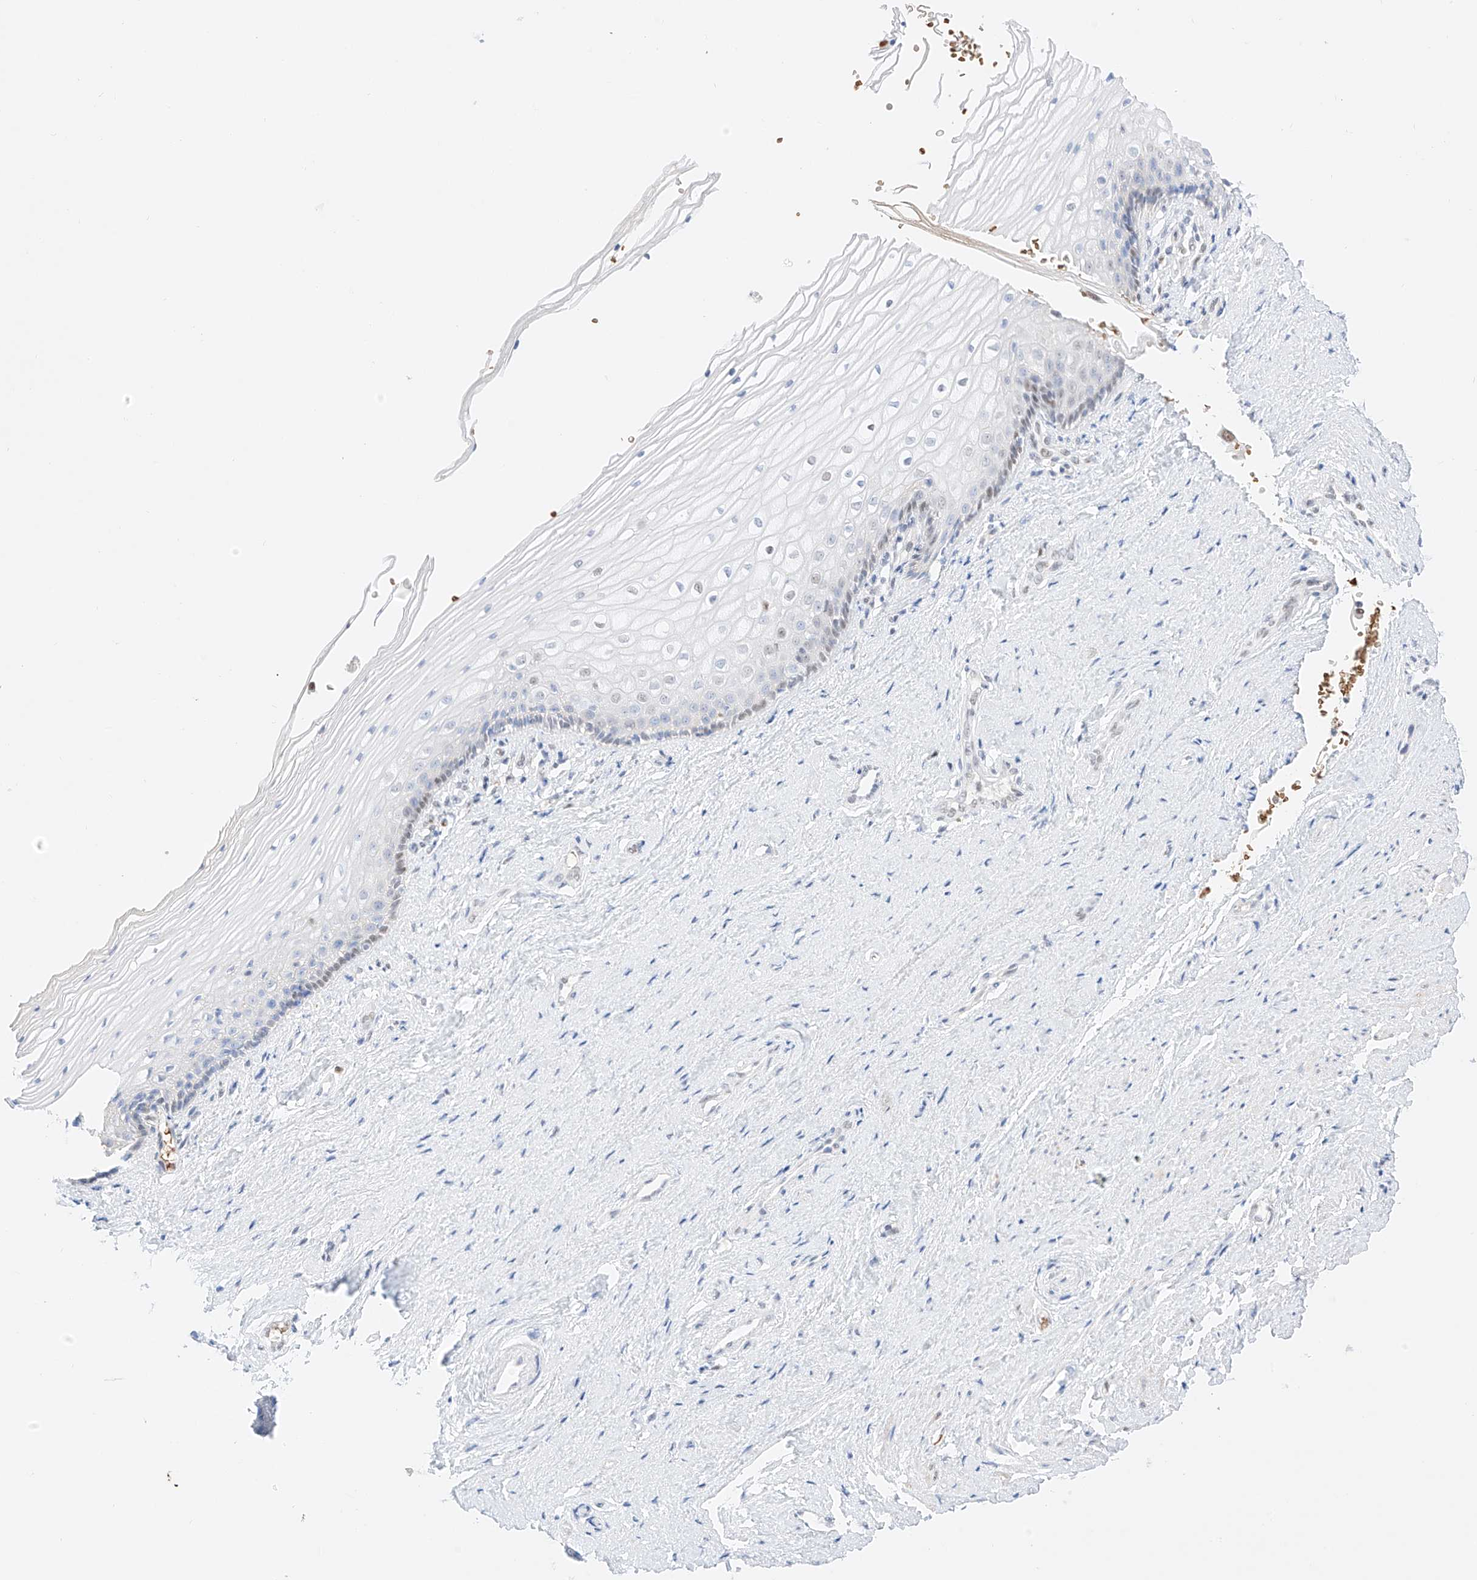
{"staining": {"intensity": "weak", "quantity": "<25%", "location": "nuclear"}, "tissue": "vagina", "cell_type": "Squamous epithelial cells", "image_type": "normal", "snomed": [{"axis": "morphology", "description": "Normal tissue, NOS"}, {"axis": "topography", "description": "Vagina"}], "caption": "This is an IHC photomicrograph of unremarkable human vagina. There is no positivity in squamous epithelial cells.", "gene": "APIP", "patient": {"sex": "female", "age": 46}}